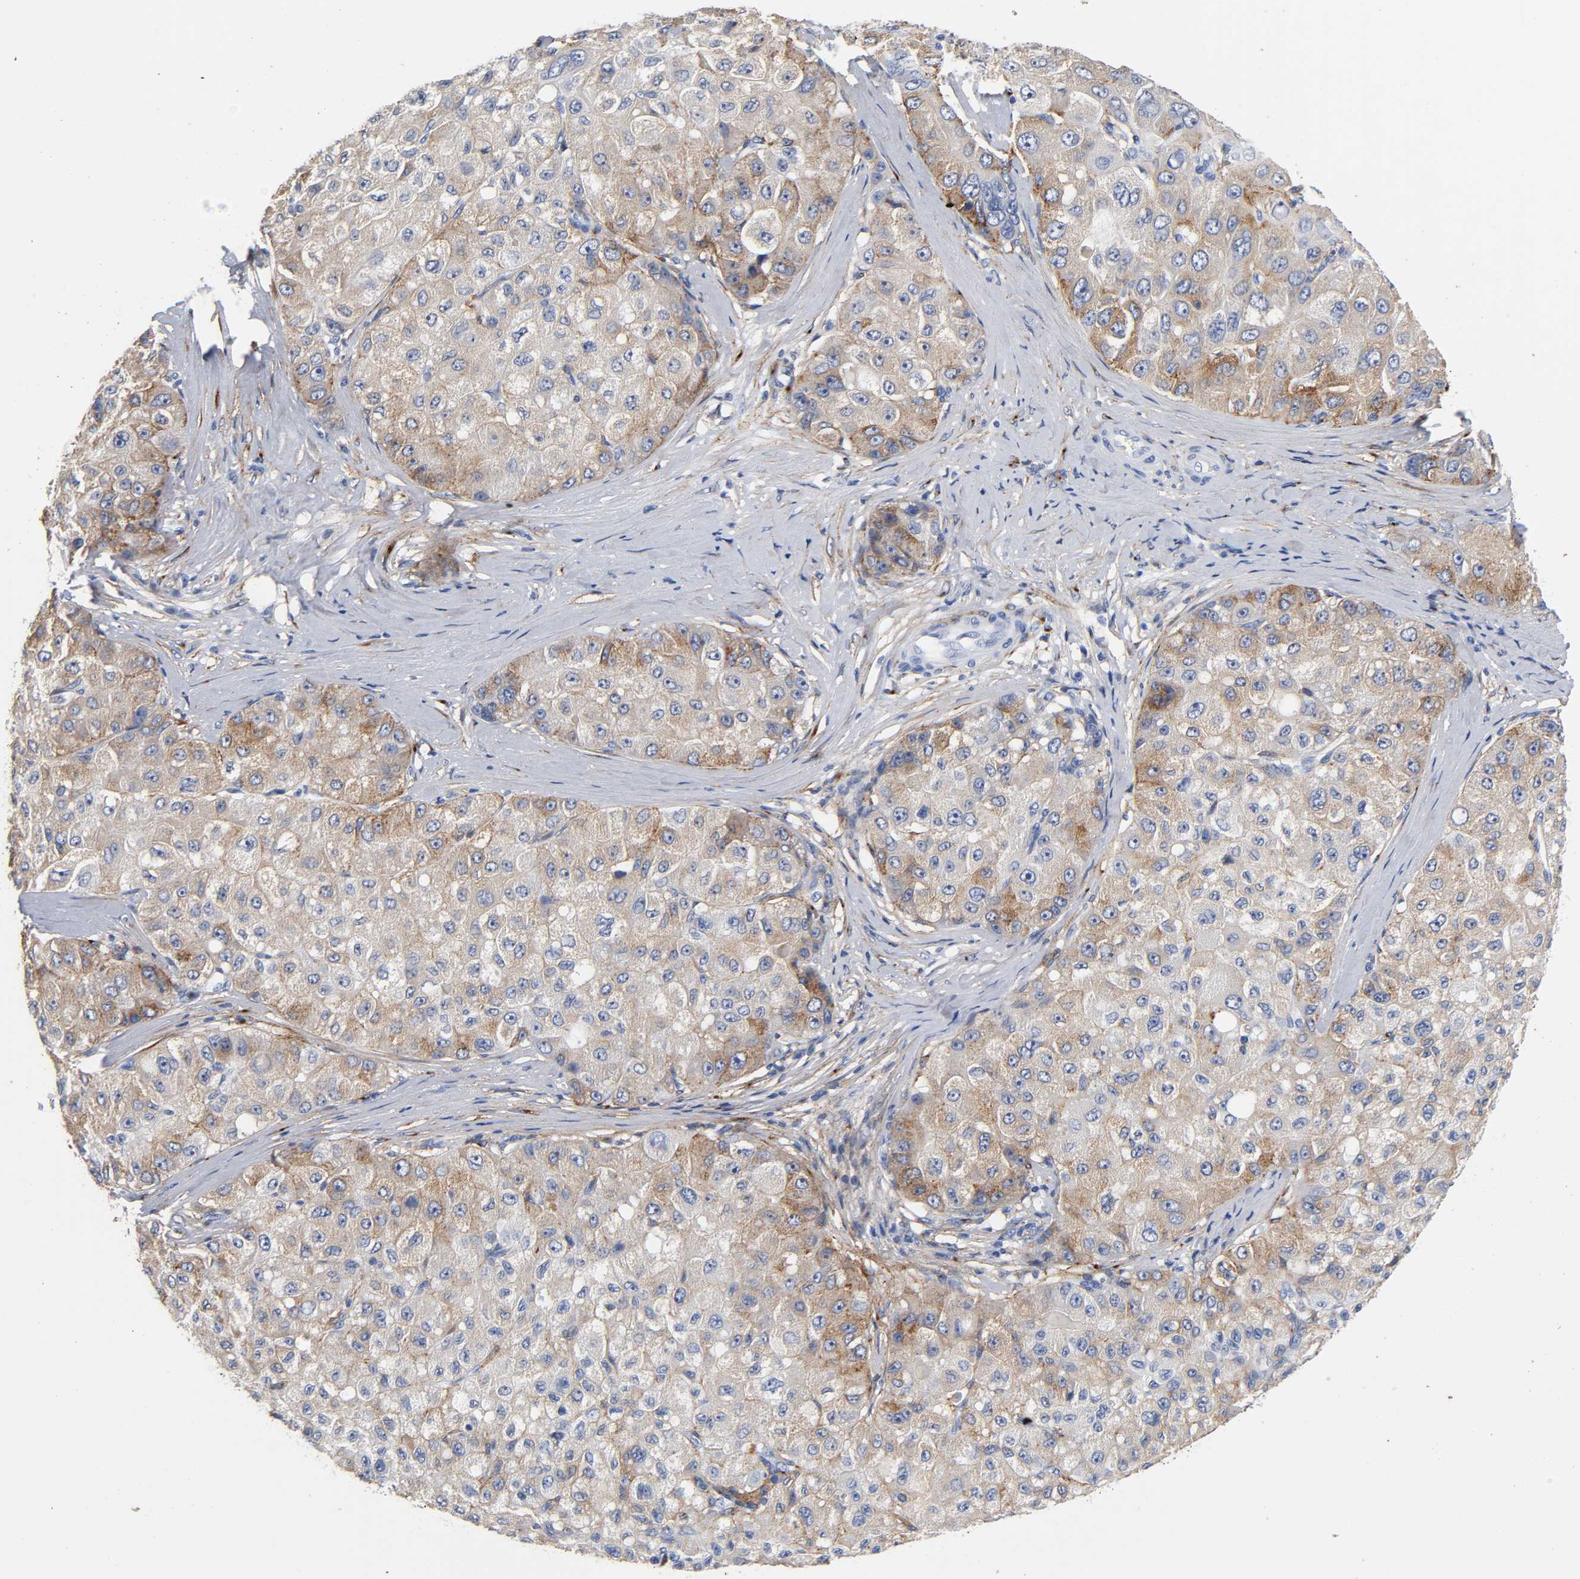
{"staining": {"intensity": "moderate", "quantity": "25%-75%", "location": "cytoplasmic/membranous"}, "tissue": "liver cancer", "cell_type": "Tumor cells", "image_type": "cancer", "snomed": [{"axis": "morphology", "description": "Carcinoma, Hepatocellular, NOS"}, {"axis": "topography", "description": "Liver"}], "caption": "Liver cancer (hepatocellular carcinoma) was stained to show a protein in brown. There is medium levels of moderate cytoplasmic/membranous expression in about 25%-75% of tumor cells.", "gene": "LRP1", "patient": {"sex": "male", "age": 80}}